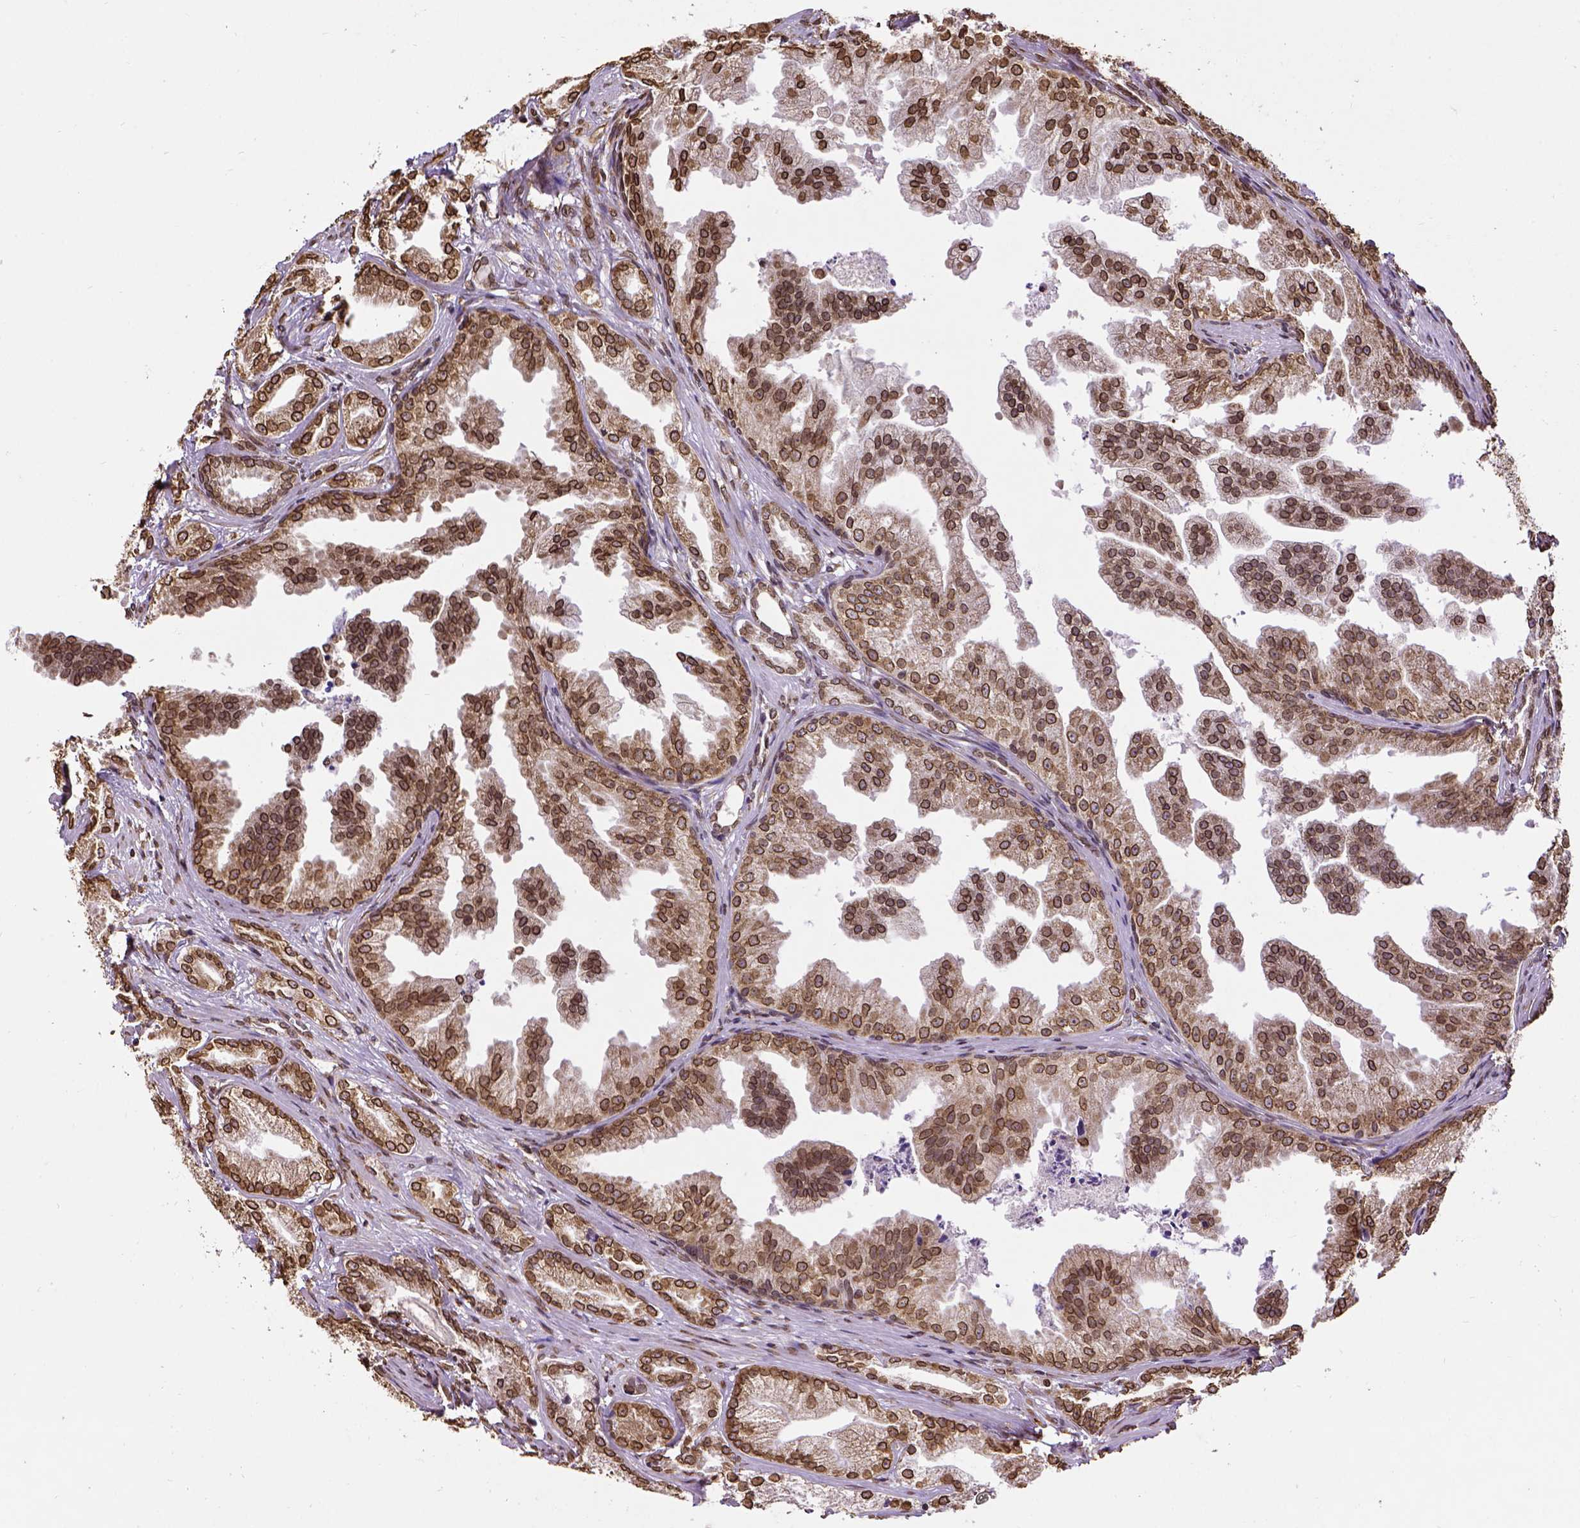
{"staining": {"intensity": "strong", "quantity": ">75%", "location": "cytoplasmic/membranous,nuclear"}, "tissue": "prostate cancer", "cell_type": "Tumor cells", "image_type": "cancer", "snomed": [{"axis": "morphology", "description": "Adenocarcinoma, Low grade"}, {"axis": "topography", "description": "Prostate"}], "caption": "Strong cytoplasmic/membranous and nuclear positivity for a protein is appreciated in approximately >75% of tumor cells of adenocarcinoma (low-grade) (prostate) using immunohistochemistry (IHC).", "gene": "MTDH", "patient": {"sex": "male", "age": 65}}